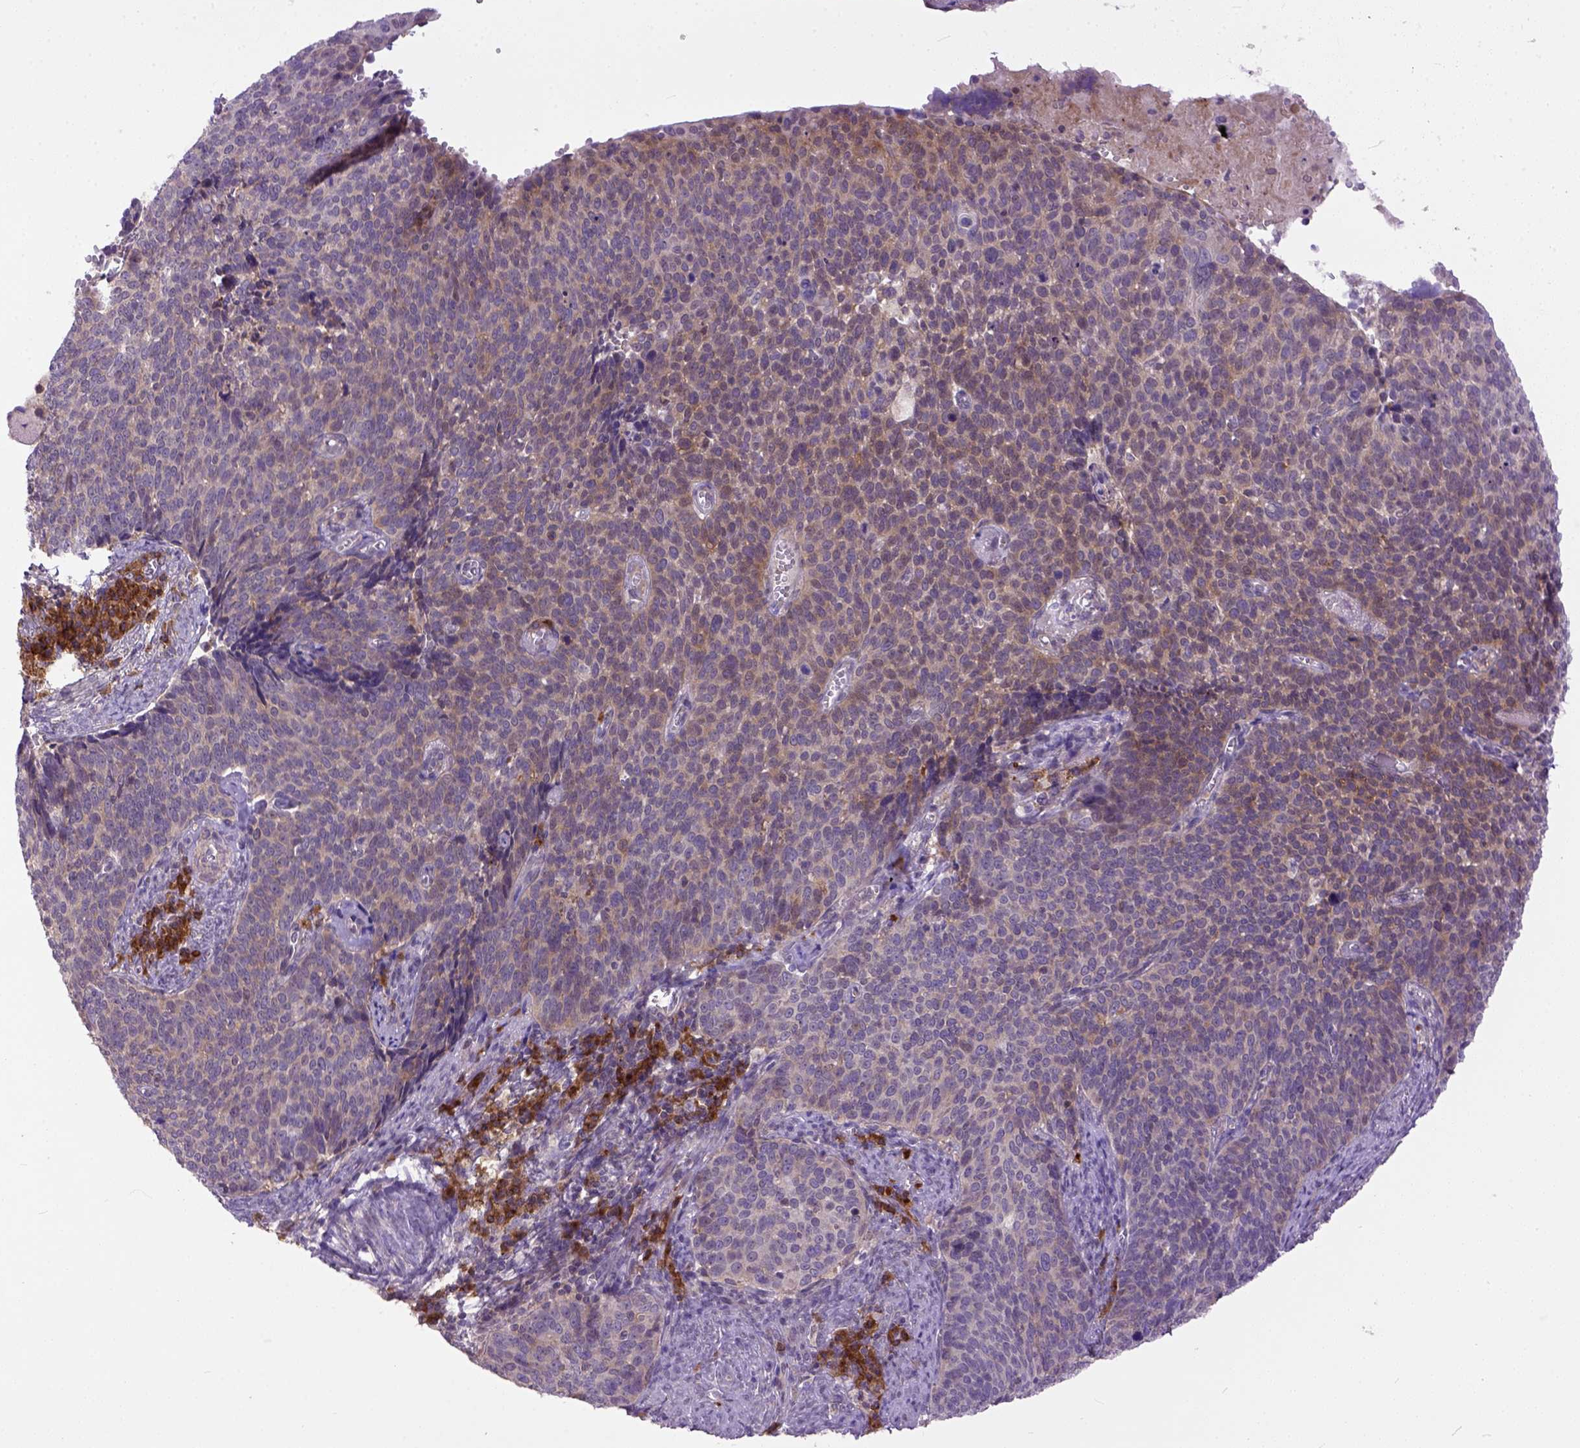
{"staining": {"intensity": "moderate", "quantity": "25%-75%", "location": "cytoplasmic/membranous"}, "tissue": "cervical cancer", "cell_type": "Tumor cells", "image_type": "cancer", "snomed": [{"axis": "morphology", "description": "Normal tissue, NOS"}, {"axis": "morphology", "description": "Squamous cell carcinoma, NOS"}, {"axis": "topography", "description": "Cervix"}], "caption": "High-magnification brightfield microscopy of squamous cell carcinoma (cervical) stained with DAB (brown) and counterstained with hematoxylin (blue). tumor cells exhibit moderate cytoplasmic/membranous positivity is appreciated in approximately25%-75% of cells.", "gene": "CPNE1", "patient": {"sex": "female", "age": 39}}